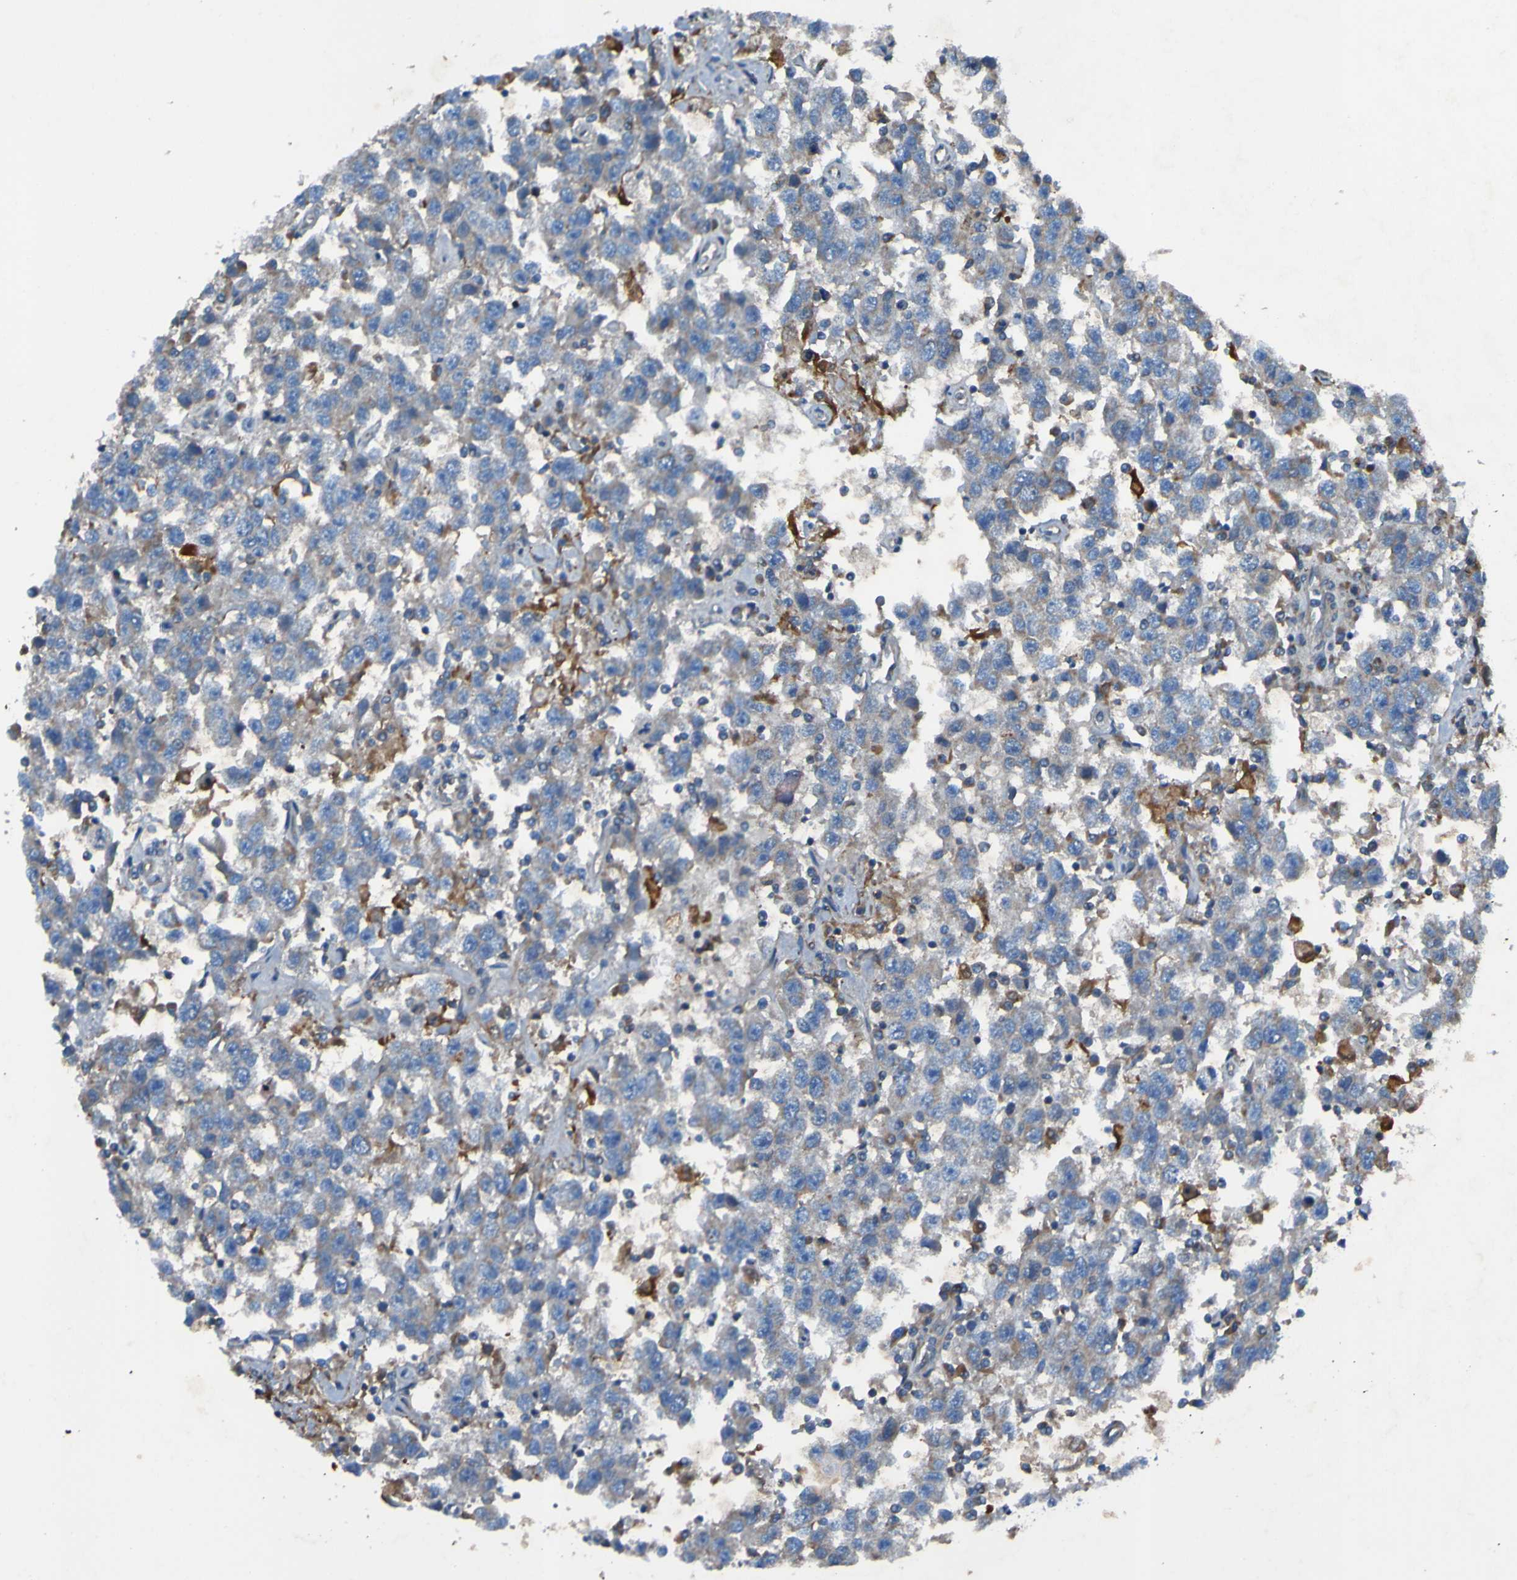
{"staining": {"intensity": "weak", "quantity": ">75%", "location": "cytoplasmic/membranous"}, "tissue": "testis cancer", "cell_type": "Tumor cells", "image_type": "cancer", "snomed": [{"axis": "morphology", "description": "Seminoma, NOS"}, {"axis": "topography", "description": "Testis"}], "caption": "Protein expression analysis of human testis cancer (seminoma) reveals weak cytoplasmic/membranous expression in about >75% of tumor cells.", "gene": "RAB5B", "patient": {"sex": "male", "age": 41}}